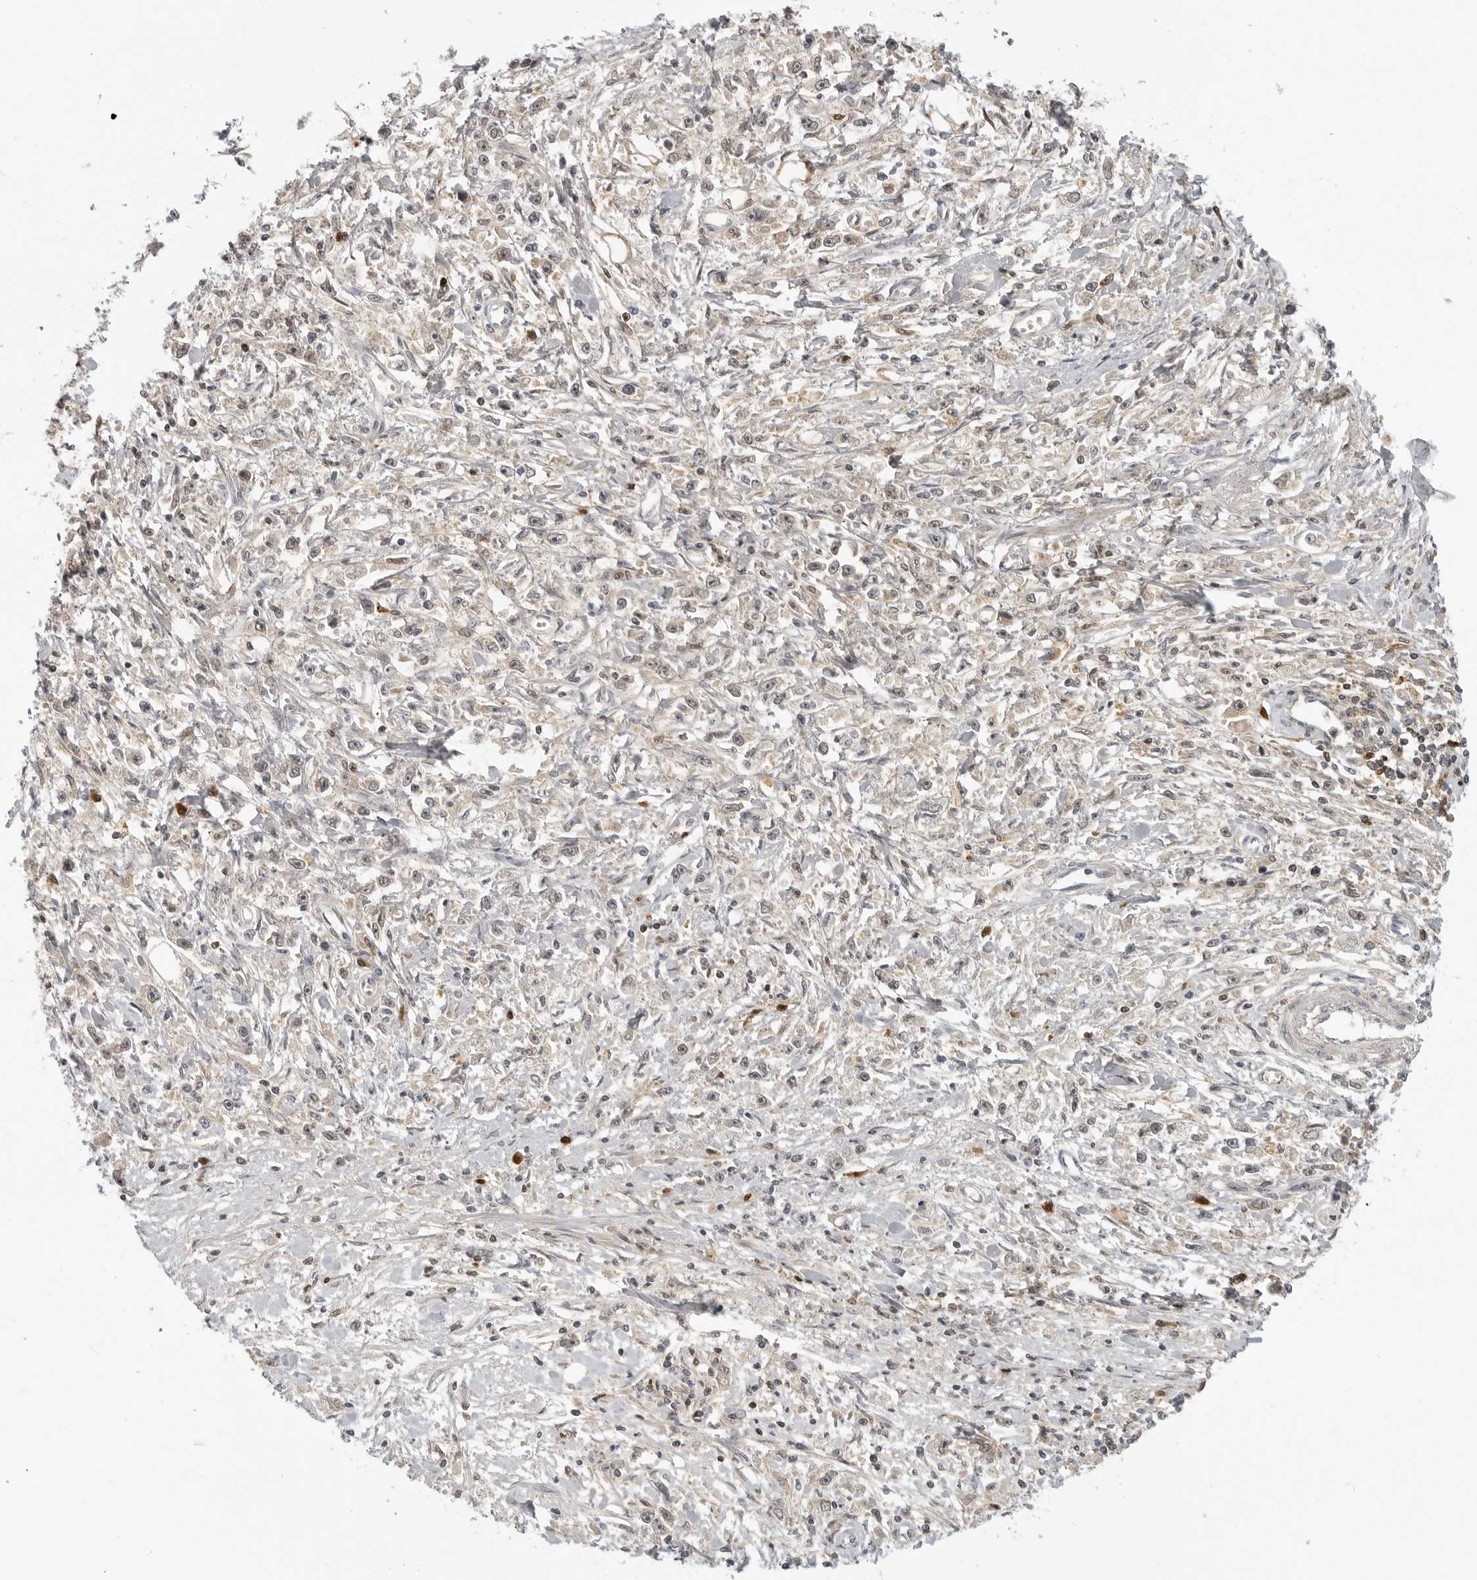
{"staining": {"intensity": "negative", "quantity": "none", "location": "none"}, "tissue": "stomach cancer", "cell_type": "Tumor cells", "image_type": "cancer", "snomed": [{"axis": "morphology", "description": "Adenocarcinoma, NOS"}, {"axis": "topography", "description": "Stomach"}], "caption": "This is an immunohistochemistry photomicrograph of human stomach cancer (adenocarcinoma). There is no expression in tumor cells.", "gene": "CTIF", "patient": {"sex": "female", "age": 59}}